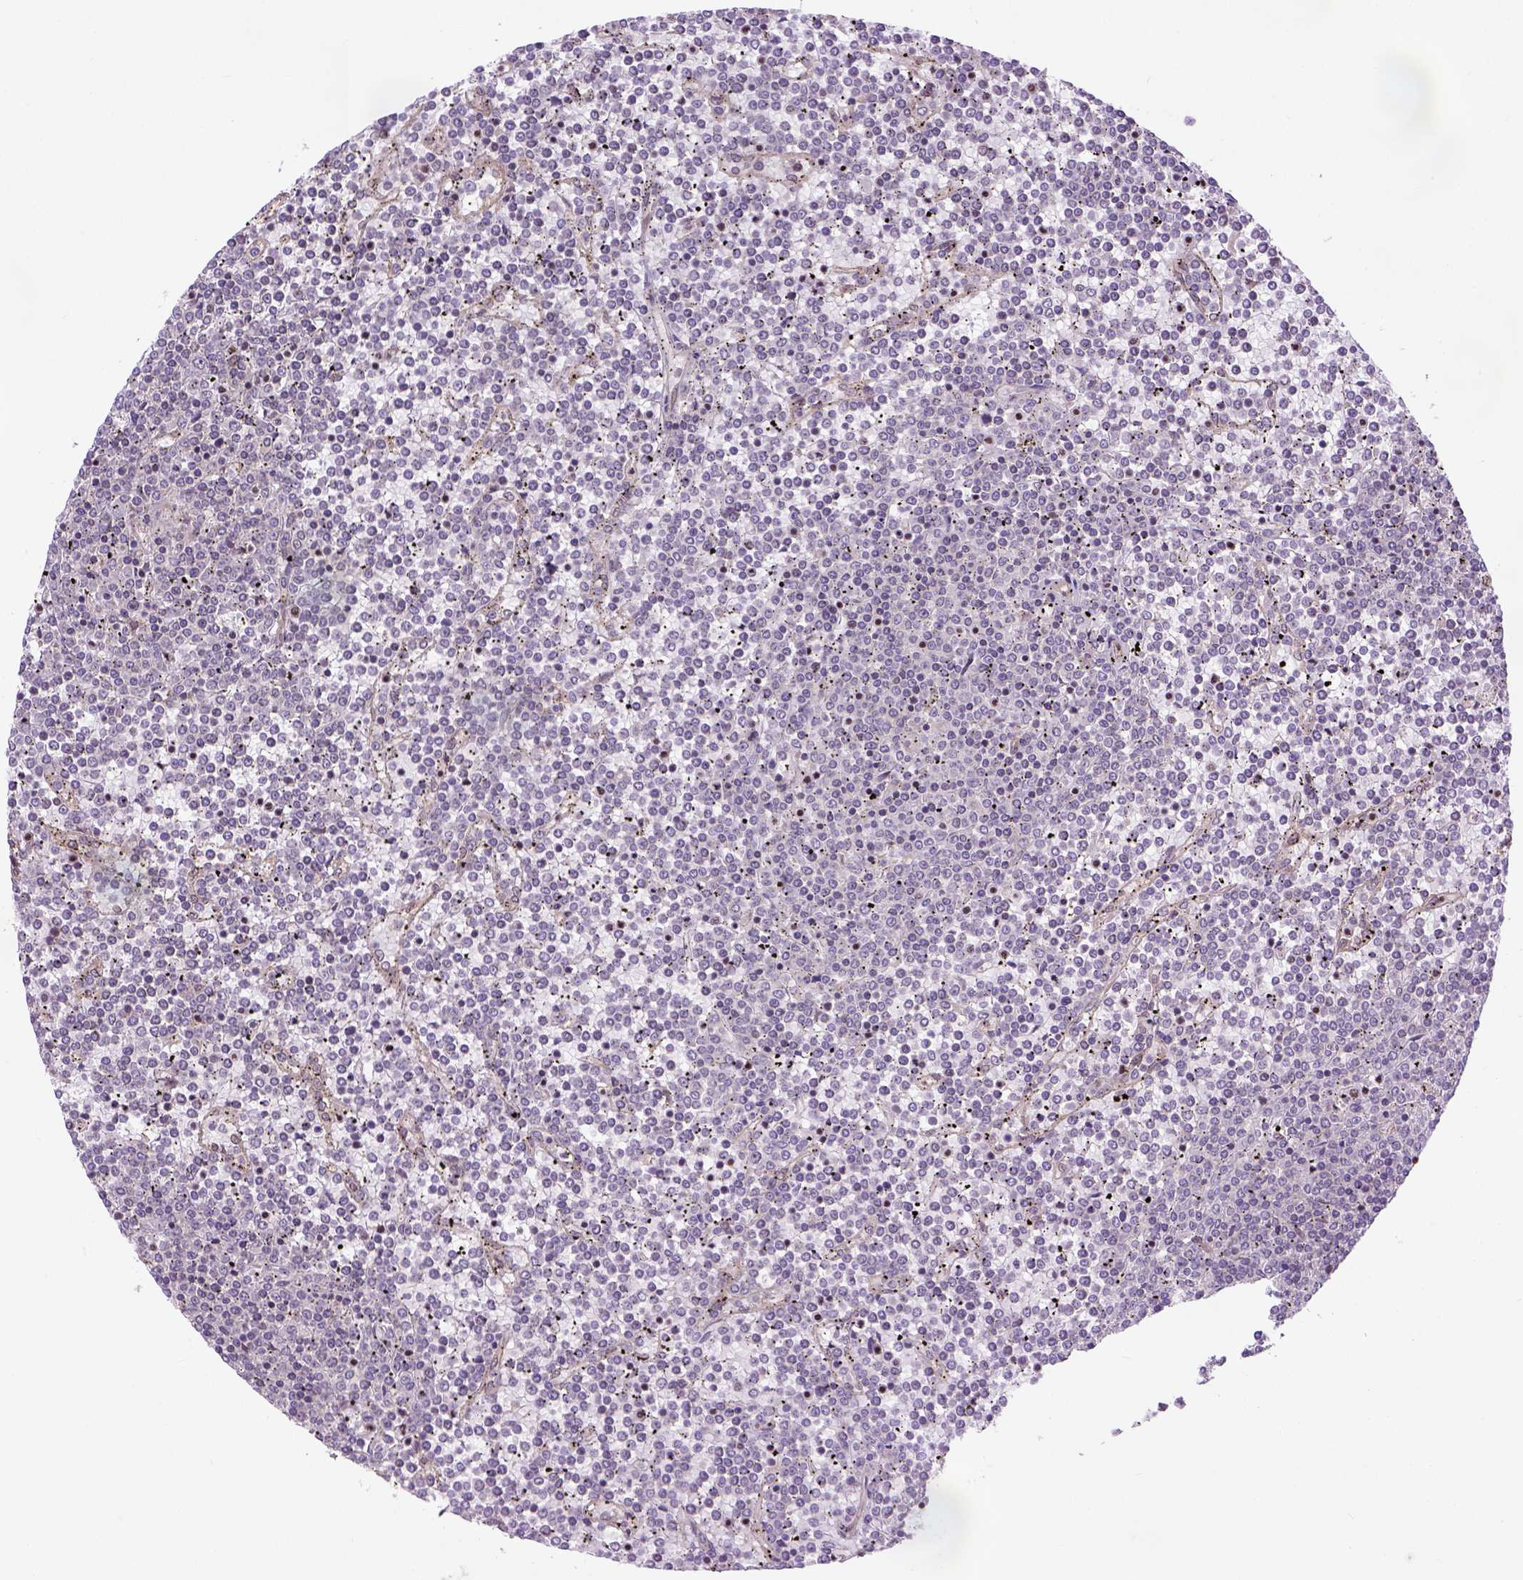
{"staining": {"intensity": "negative", "quantity": "none", "location": "none"}, "tissue": "lymphoma", "cell_type": "Tumor cells", "image_type": "cancer", "snomed": [{"axis": "morphology", "description": "Malignant lymphoma, non-Hodgkin's type, Low grade"}, {"axis": "topography", "description": "Spleen"}], "caption": "Malignant lymphoma, non-Hodgkin's type (low-grade) was stained to show a protein in brown. There is no significant staining in tumor cells. (Immunohistochemistry, brightfield microscopy, high magnification).", "gene": "CASKIN2", "patient": {"sex": "female", "age": 19}}